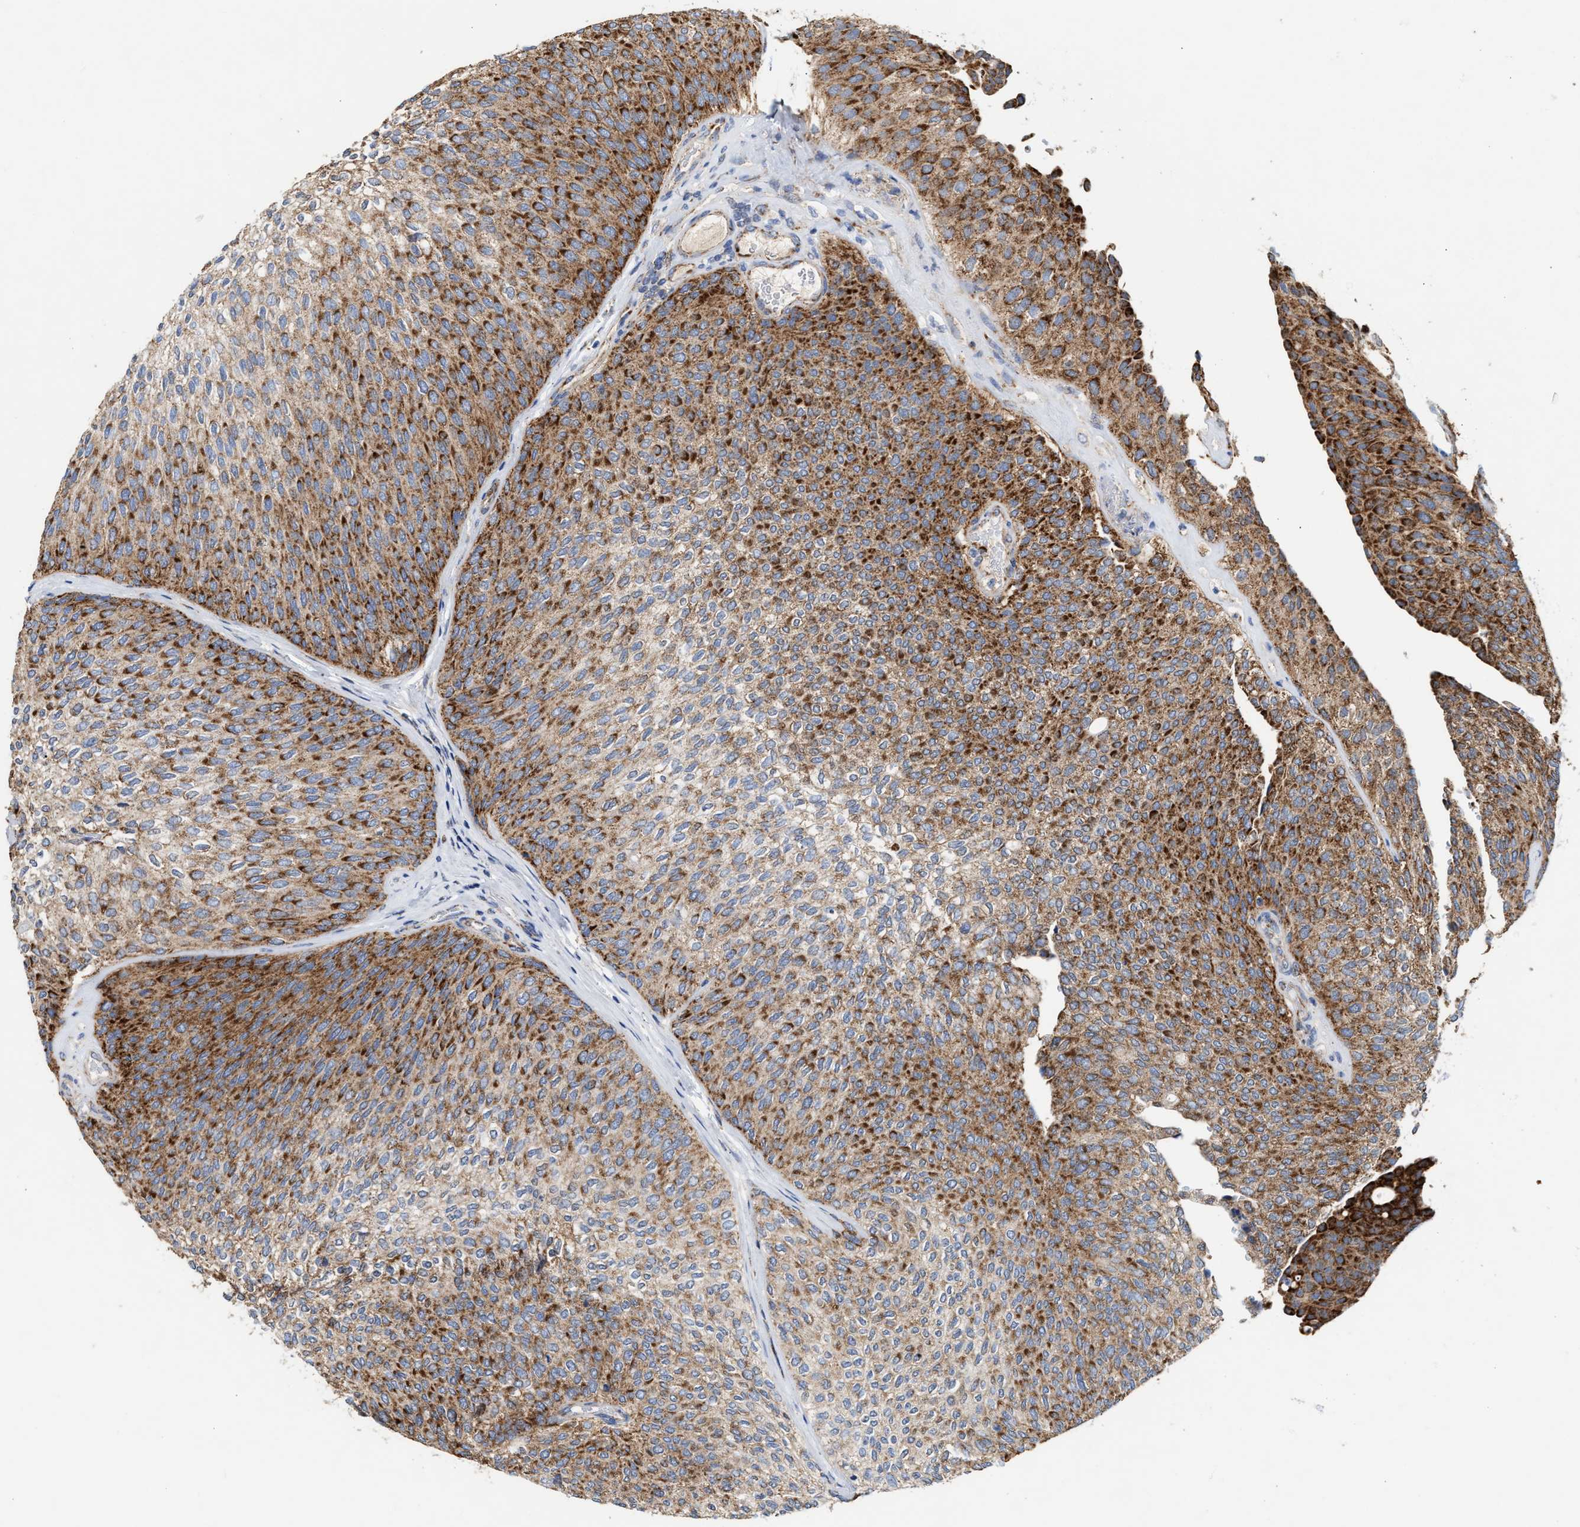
{"staining": {"intensity": "moderate", "quantity": ">75%", "location": "cytoplasmic/membranous"}, "tissue": "urothelial cancer", "cell_type": "Tumor cells", "image_type": "cancer", "snomed": [{"axis": "morphology", "description": "Urothelial carcinoma, Low grade"}, {"axis": "topography", "description": "Urinary bladder"}], "caption": "The immunohistochemical stain highlights moderate cytoplasmic/membranous positivity in tumor cells of urothelial cancer tissue.", "gene": "MECR", "patient": {"sex": "female", "age": 79}}